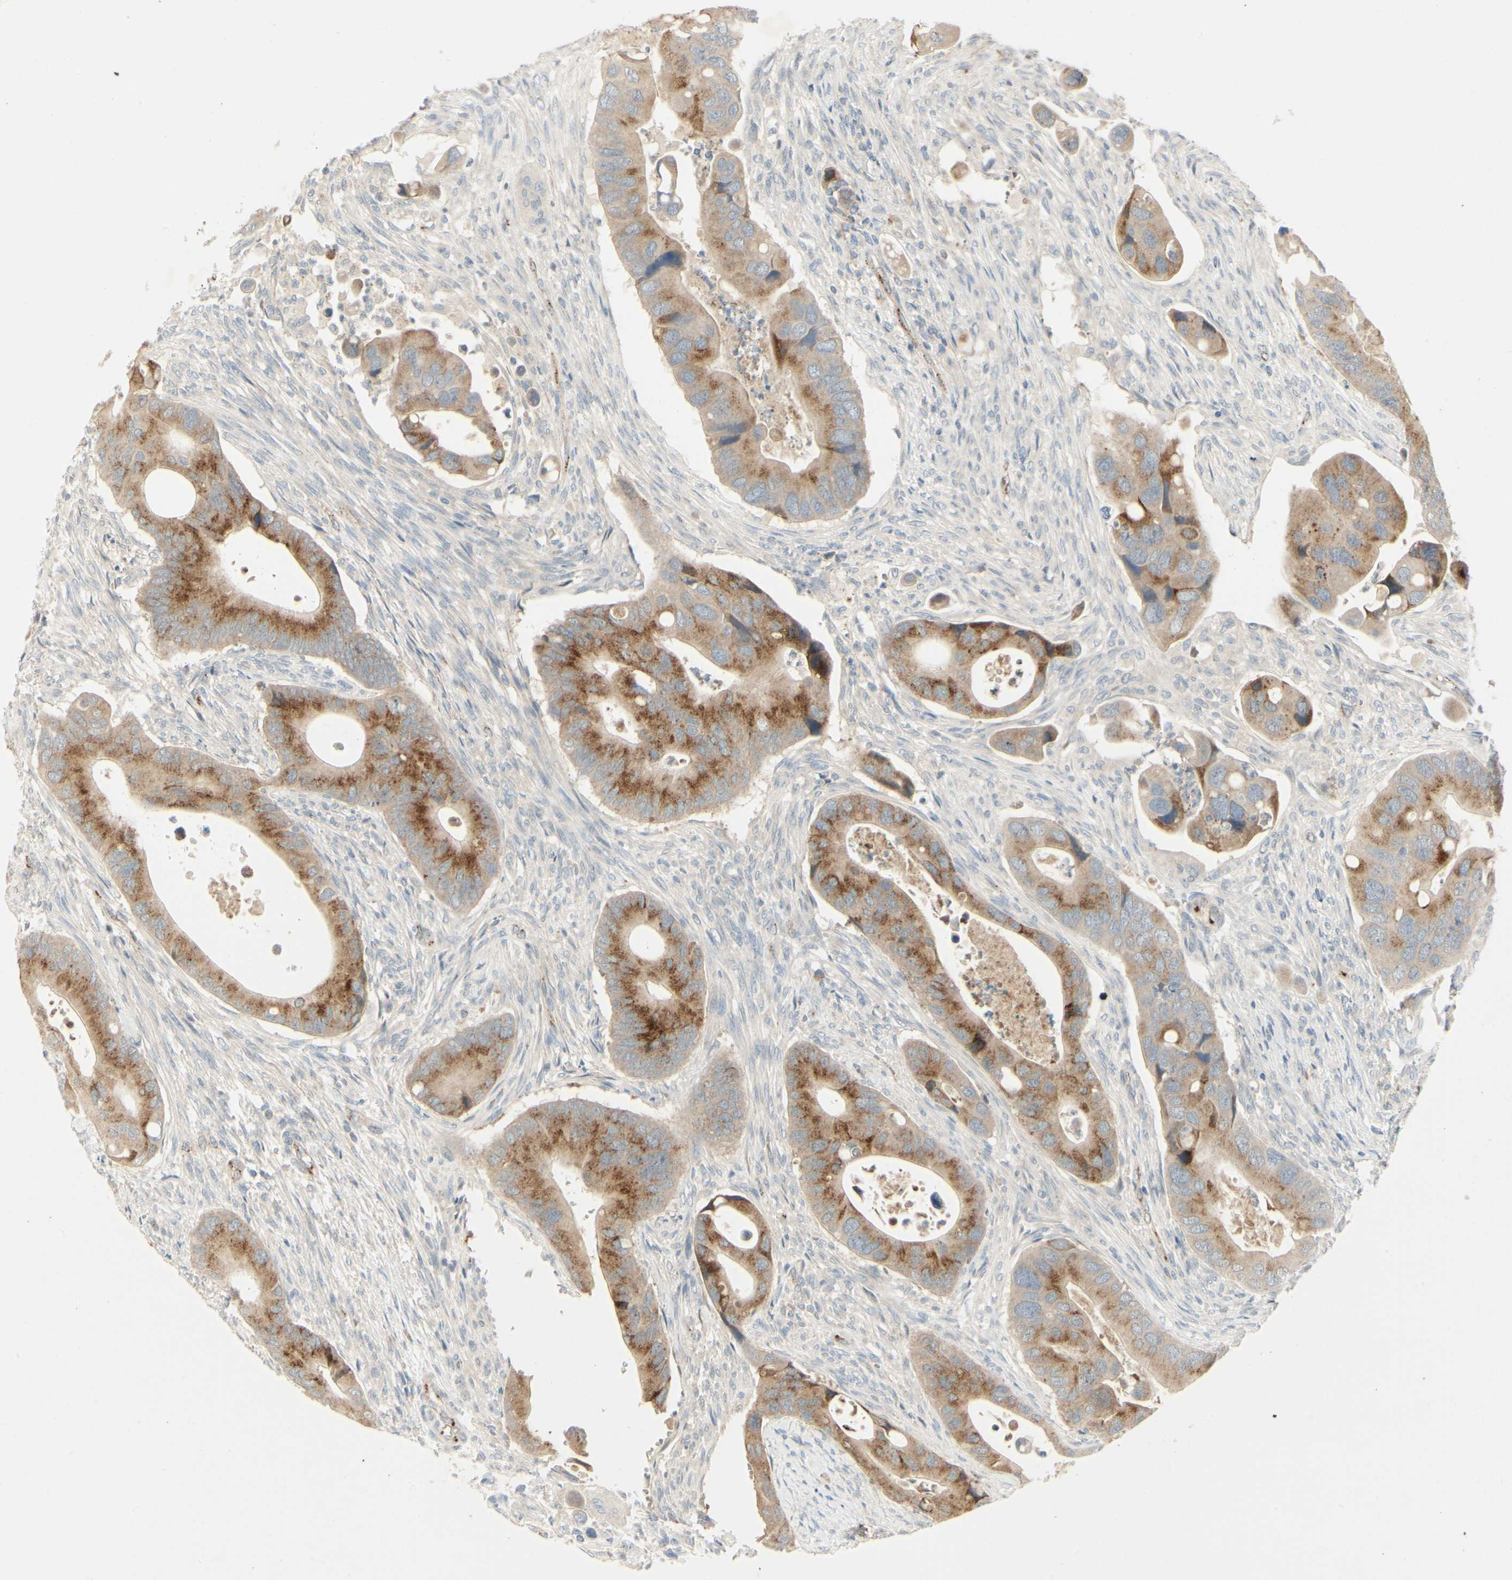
{"staining": {"intensity": "moderate", "quantity": ">75%", "location": "cytoplasmic/membranous"}, "tissue": "colorectal cancer", "cell_type": "Tumor cells", "image_type": "cancer", "snomed": [{"axis": "morphology", "description": "Adenocarcinoma, NOS"}, {"axis": "topography", "description": "Rectum"}], "caption": "This histopathology image demonstrates IHC staining of human adenocarcinoma (colorectal), with medium moderate cytoplasmic/membranous staining in approximately >75% of tumor cells.", "gene": "MANSC1", "patient": {"sex": "female", "age": 57}}